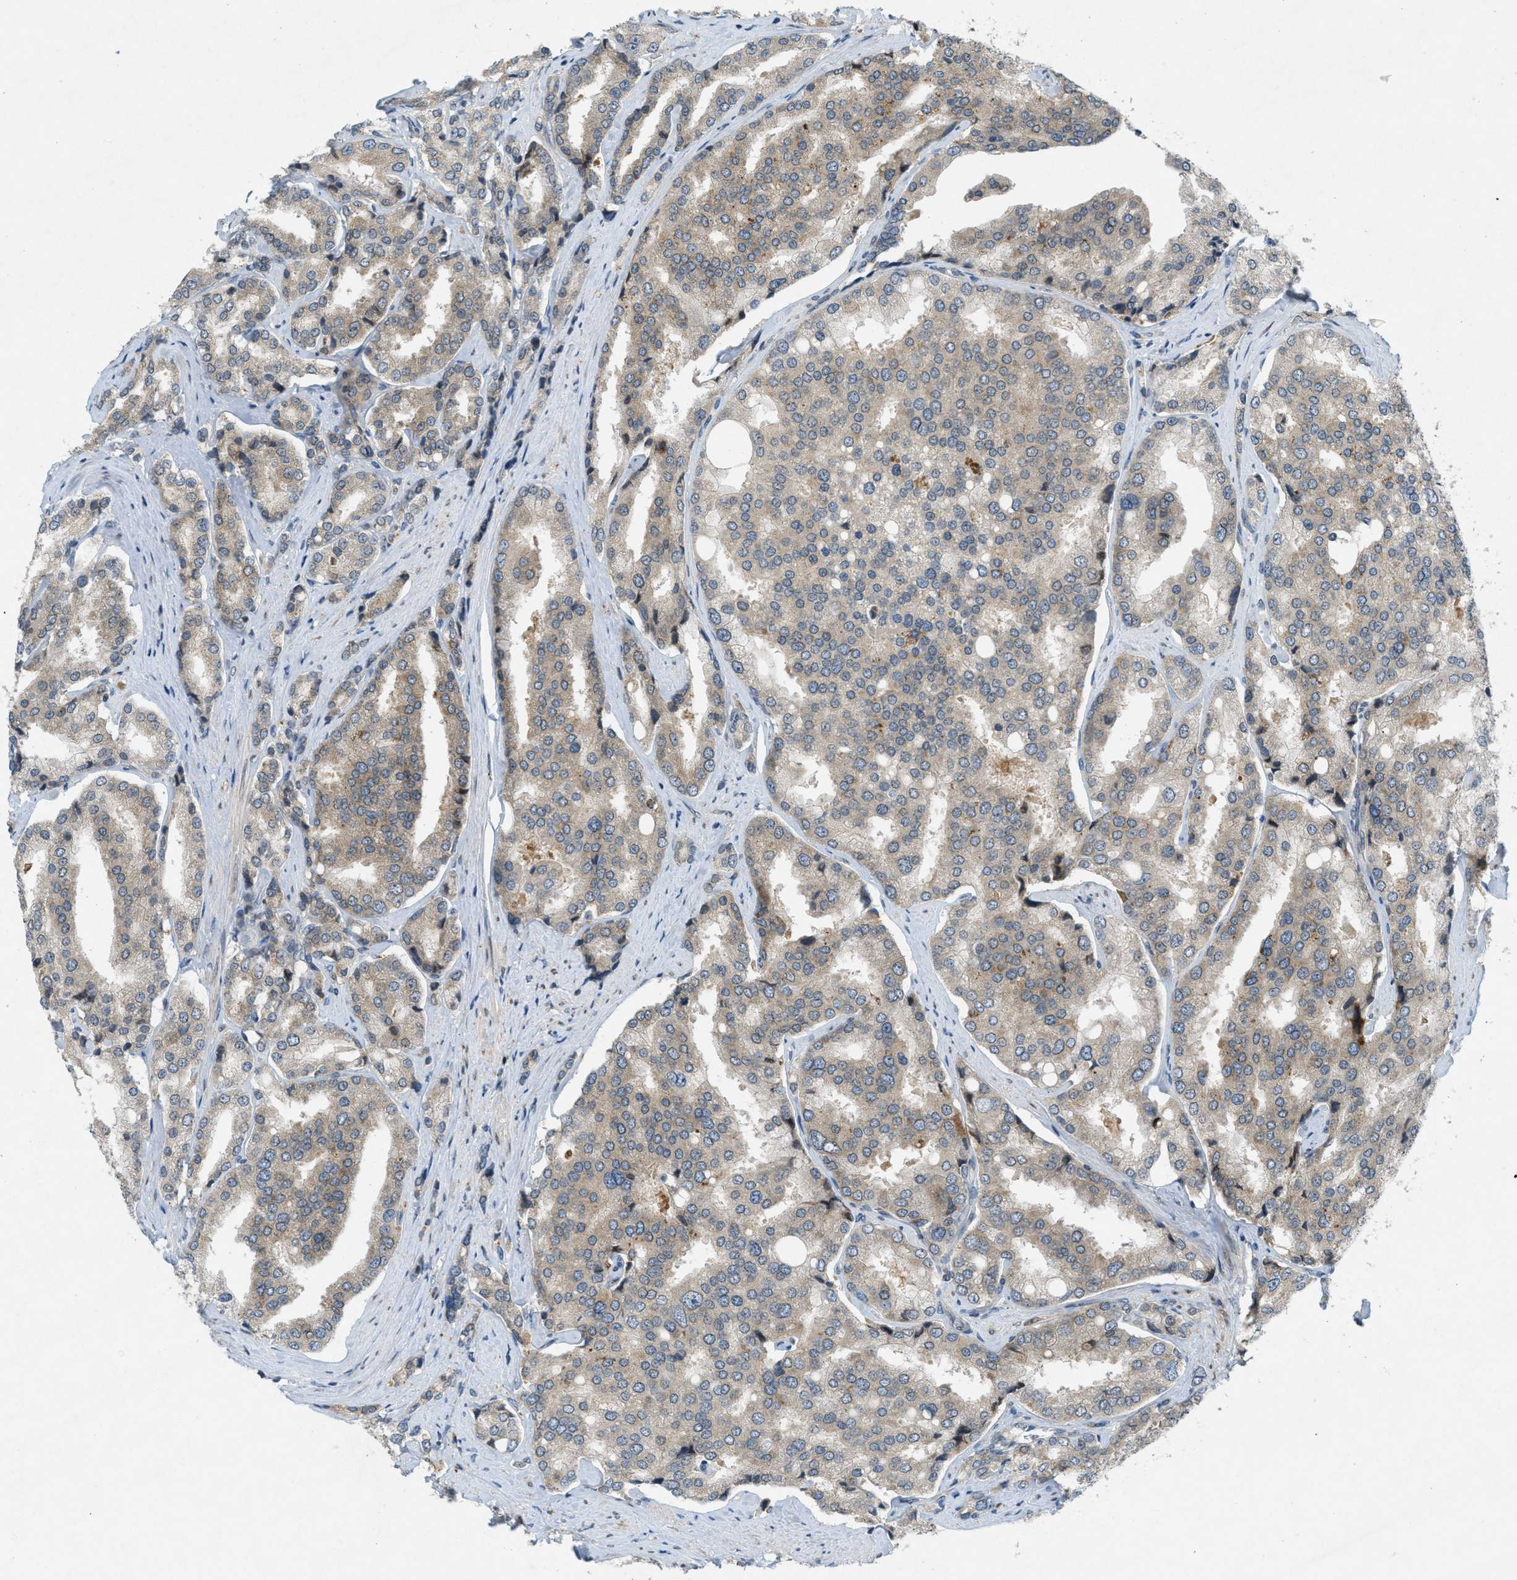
{"staining": {"intensity": "weak", "quantity": "25%-75%", "location": "cytoplasmic/membranous"}, "tissue": "prostate cancer", "cell_type": "Tumor cells", "image_type": "cancer", "snomed": [{"axis": "morphology", "description": "Adenocarcinoma, High grade"}, {"axis": "topography", "description": "Prostate"}], "caption": "Human prostate cancer (high-grade adenocarcinoma) stained with a protein marker exhibits weak staining in tumor cells.", "gene": "SIGMAR1", "patient": {"sex": "male", "age": 50}}